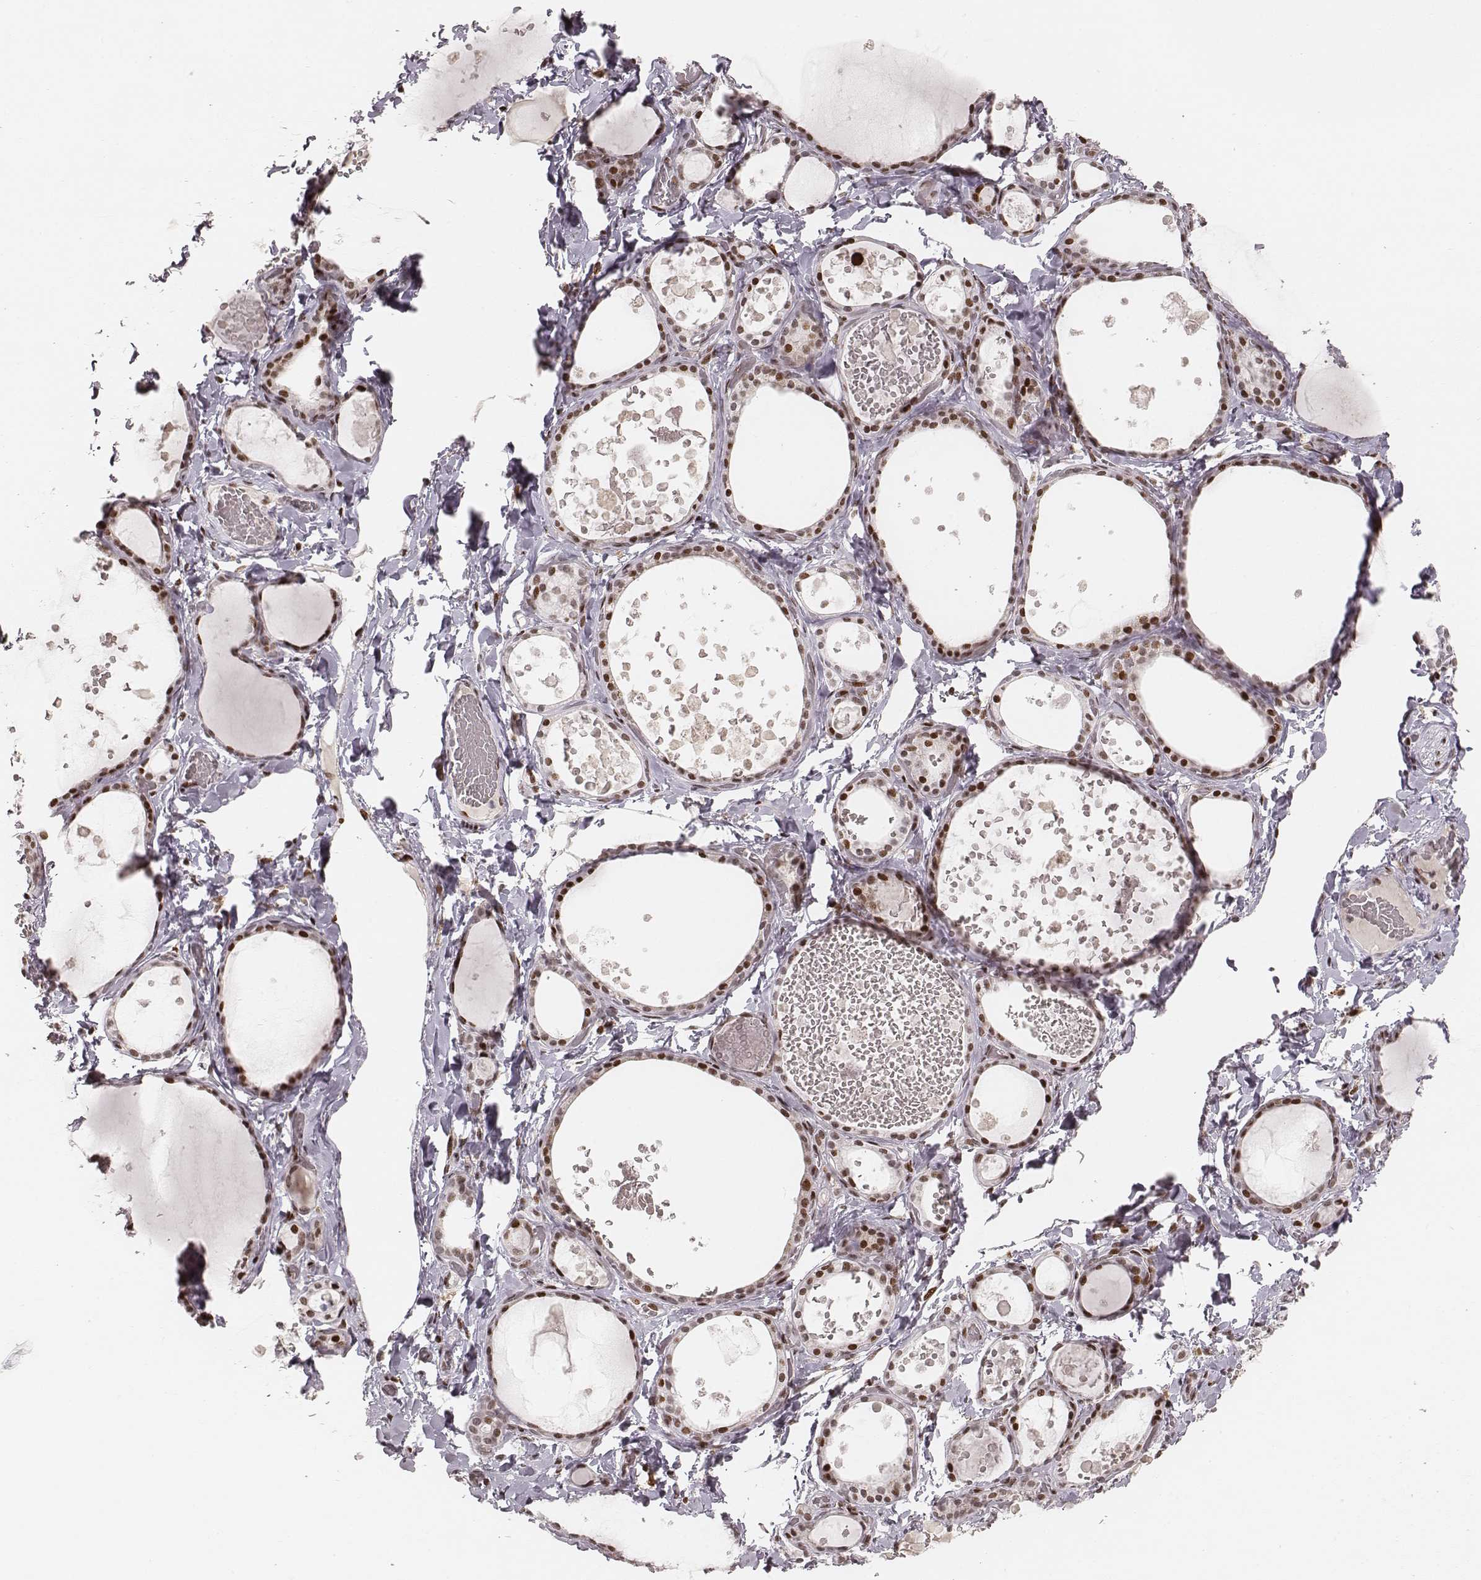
{"staining": {"intensity": "strong", "quantity": ">75%", "location": "nuclear"}, "tissue": "thyroid gland", "cell_type": "Glandular cells", "image_type": "normal", "snomed": [{"axis": "morphology", "description": "Normal tissue, NOS"}, {"axis": "topography", "description": "Thyroid gland"}], "caption": "Protein staining of benign thyroid gland displays strong nuclear staining in about >75% of glandular cells.", "gene": "HNRNPC", "patient": {"sex": "female", "age": 56}}